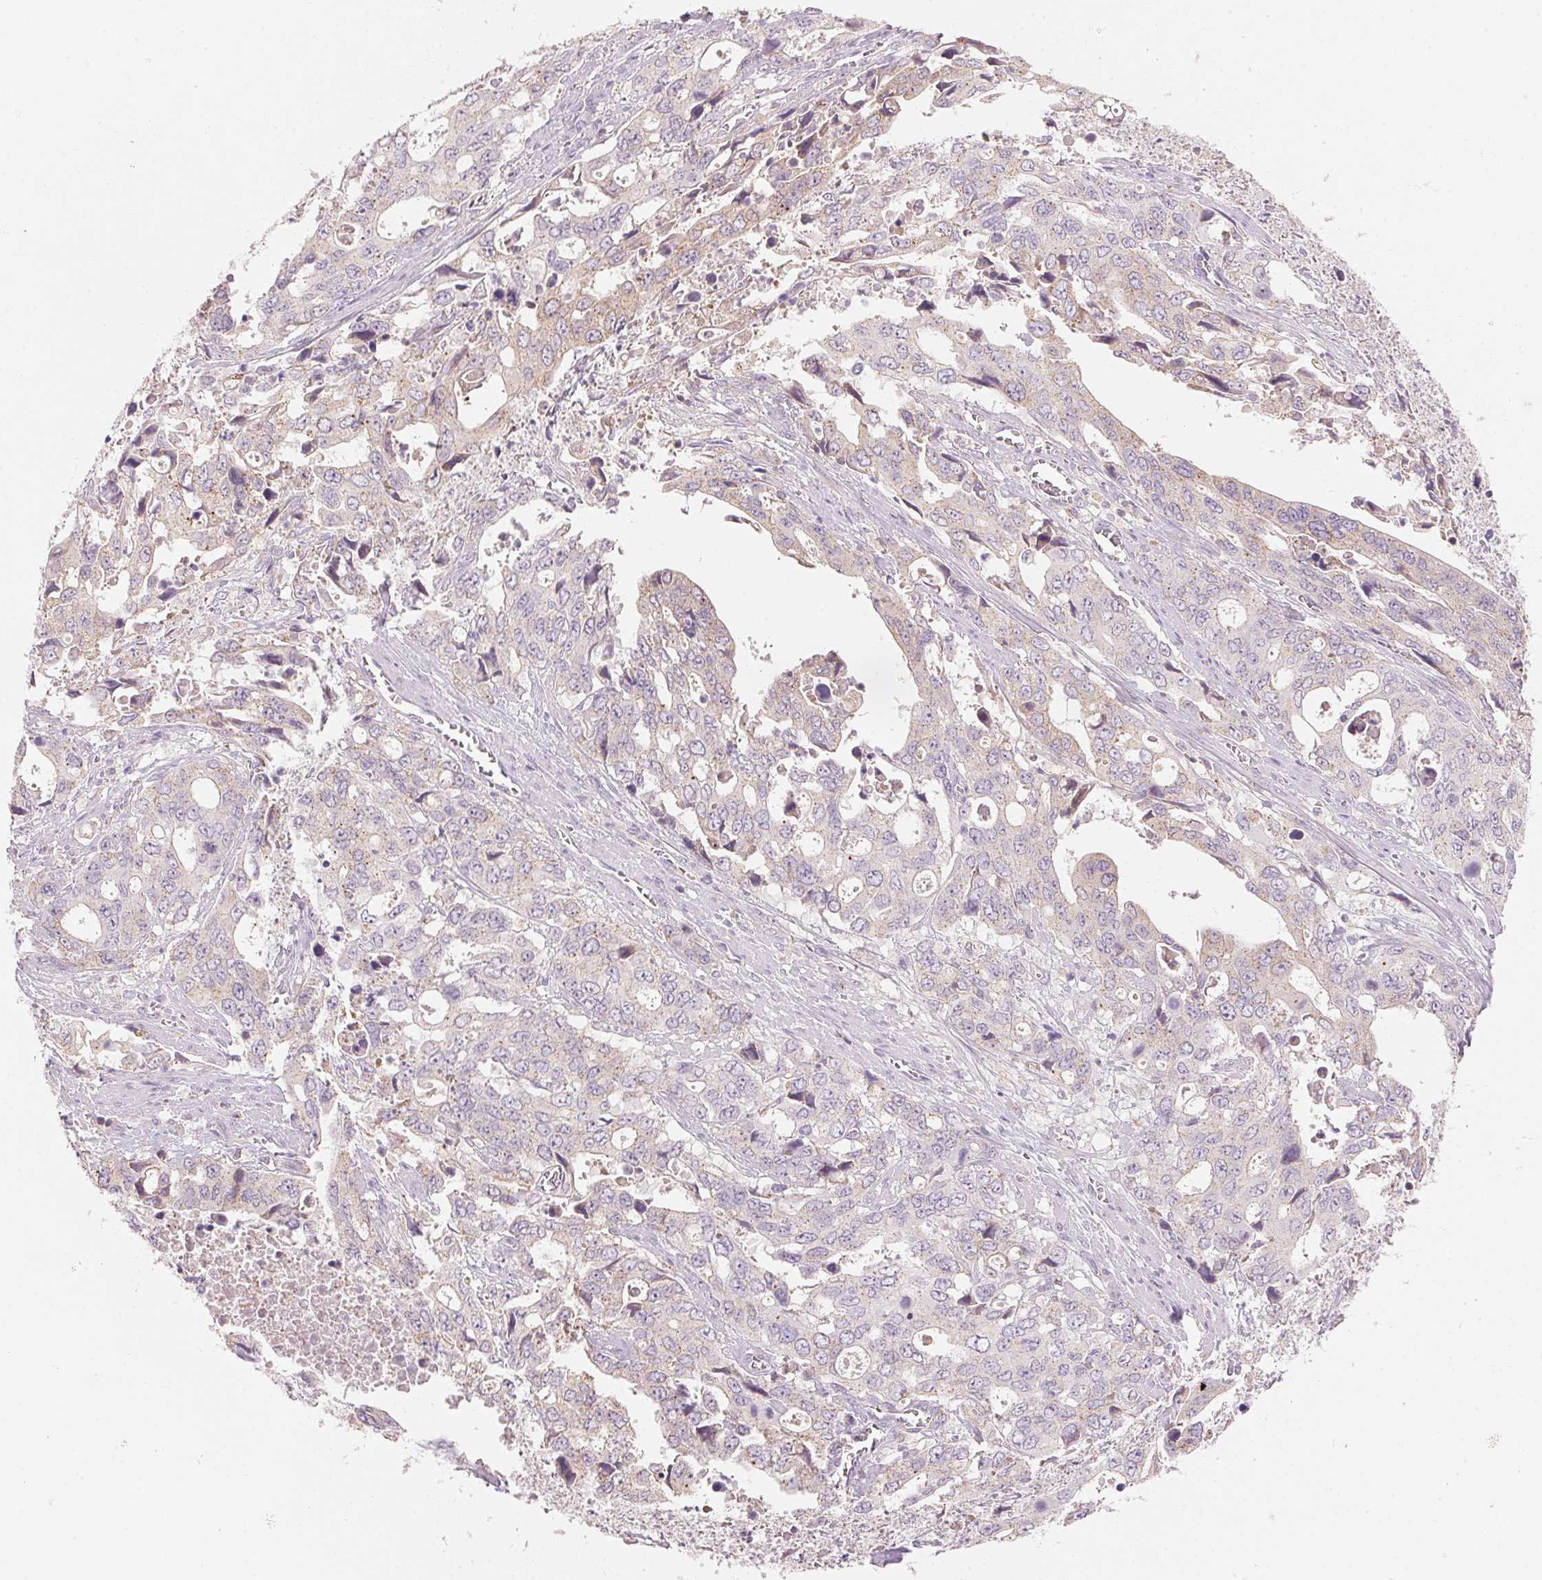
{"staining": {"intensity": "negative", "quantity": "none", "location": "none"}, "tissue": "stomach cancer", "cell_type": "Tumor cells", "image_type": "cancer", "snomed": [{"axis": "morphology", "description": "Adenocarcinoma, NOS"}, {"axis": "topography", "description": "Stomach, upper"}], "caption": "High magnification brightfield microscopy of stomach cancer (adenocarcinoma) stained with DAB (3,3'-diaminobenzidine) (brown) and counterstained with hematoxylin (blue): tumor cells show no significant expression.", "gene": "HOXB13", "patient": {"sex": "male", "age": 74}}